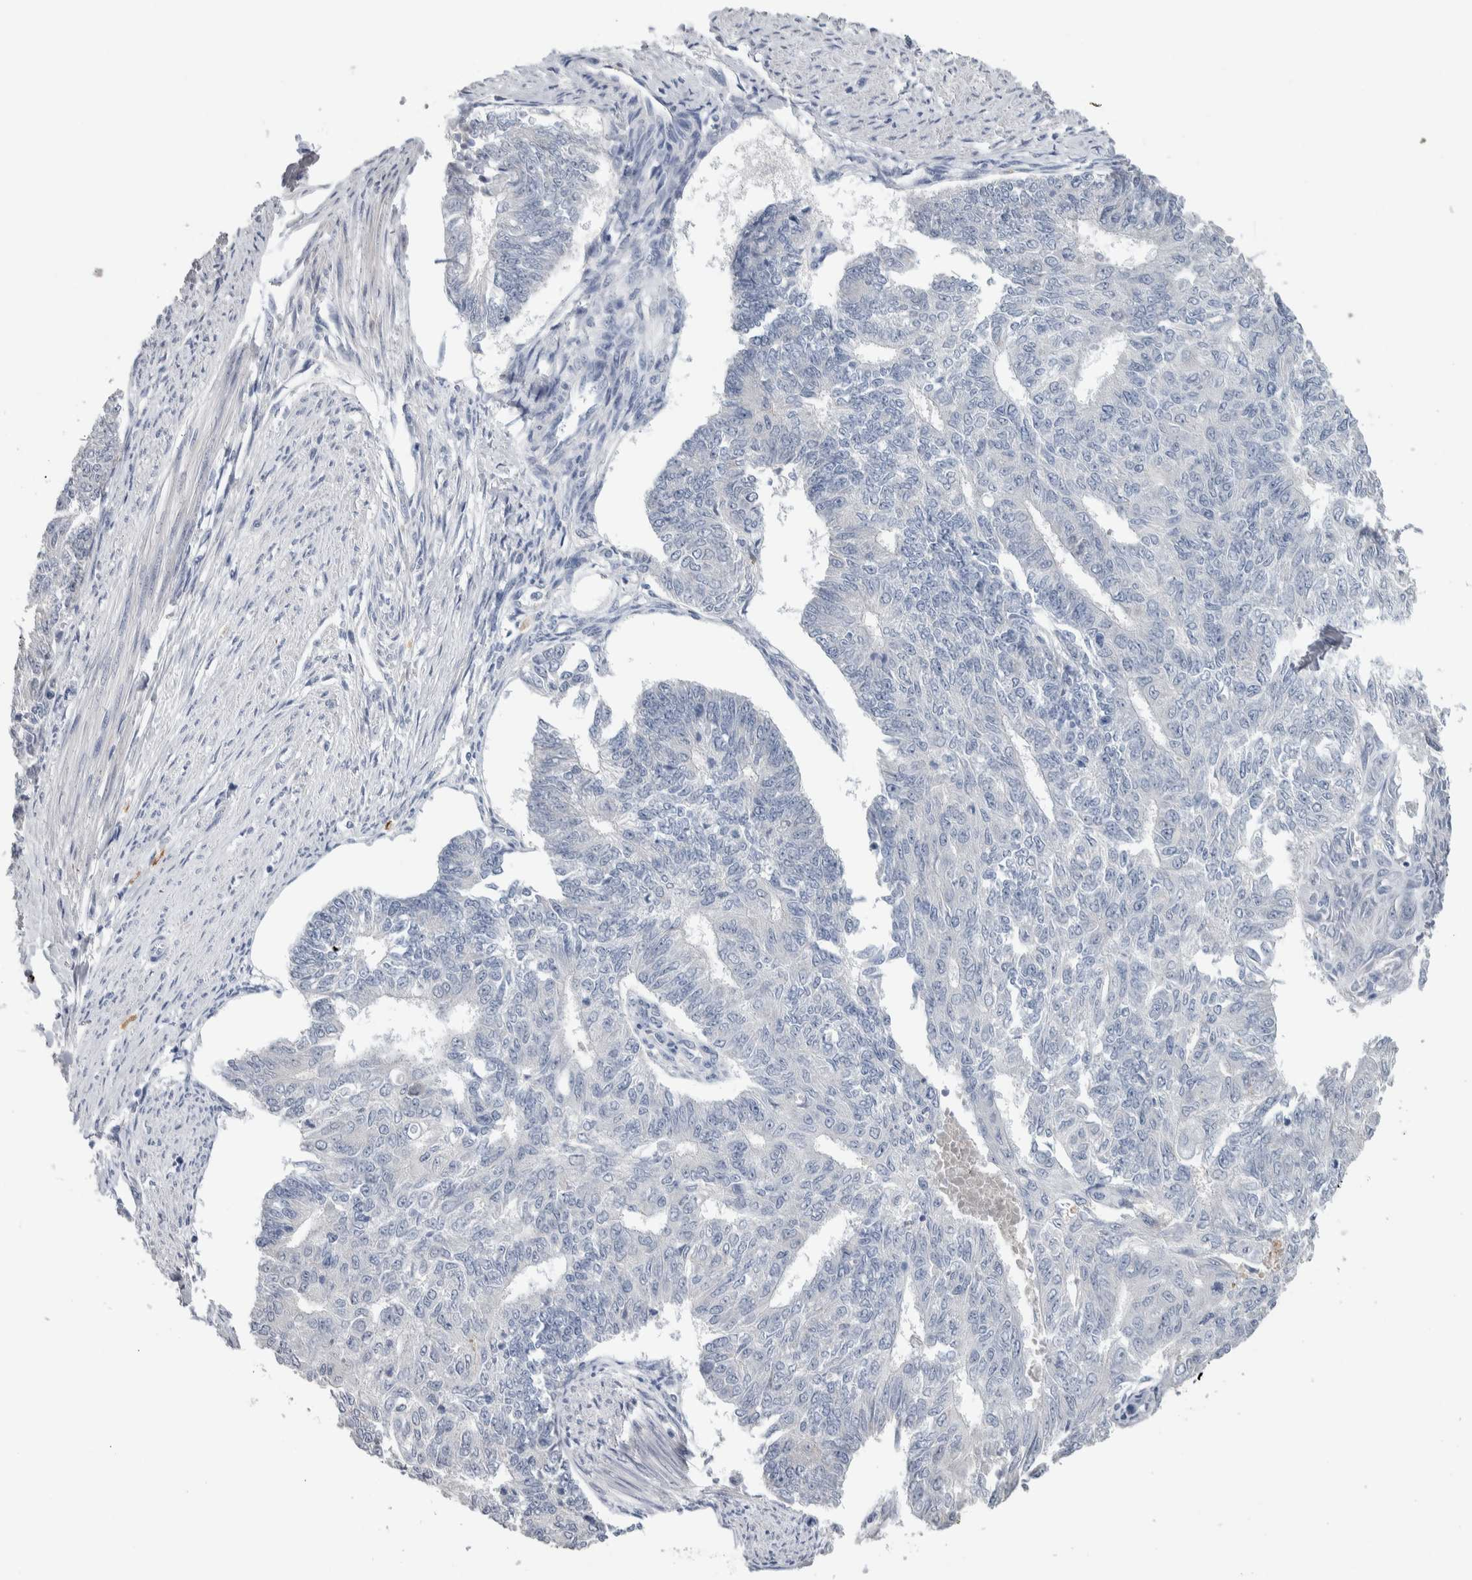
{"staining": {"intensity": "negative", "quantity": "none", "location": "none"}, "tissue": "endometrial cancer", "cell_type": "Tumor cells", "image_type": "cancer", "snomed": [{"axis": "morphology", "description": "Adenocarcinoma, NOS"}, {"axis": "topography", "description": "Endometrium"}], "caption": "Adenocarcinoma (endometrial) was stained to show a protein in brown. There is no significant staining in tumor cells.", "gene": "TMEM102", "patient": {"sex": "female", "age": 32}}